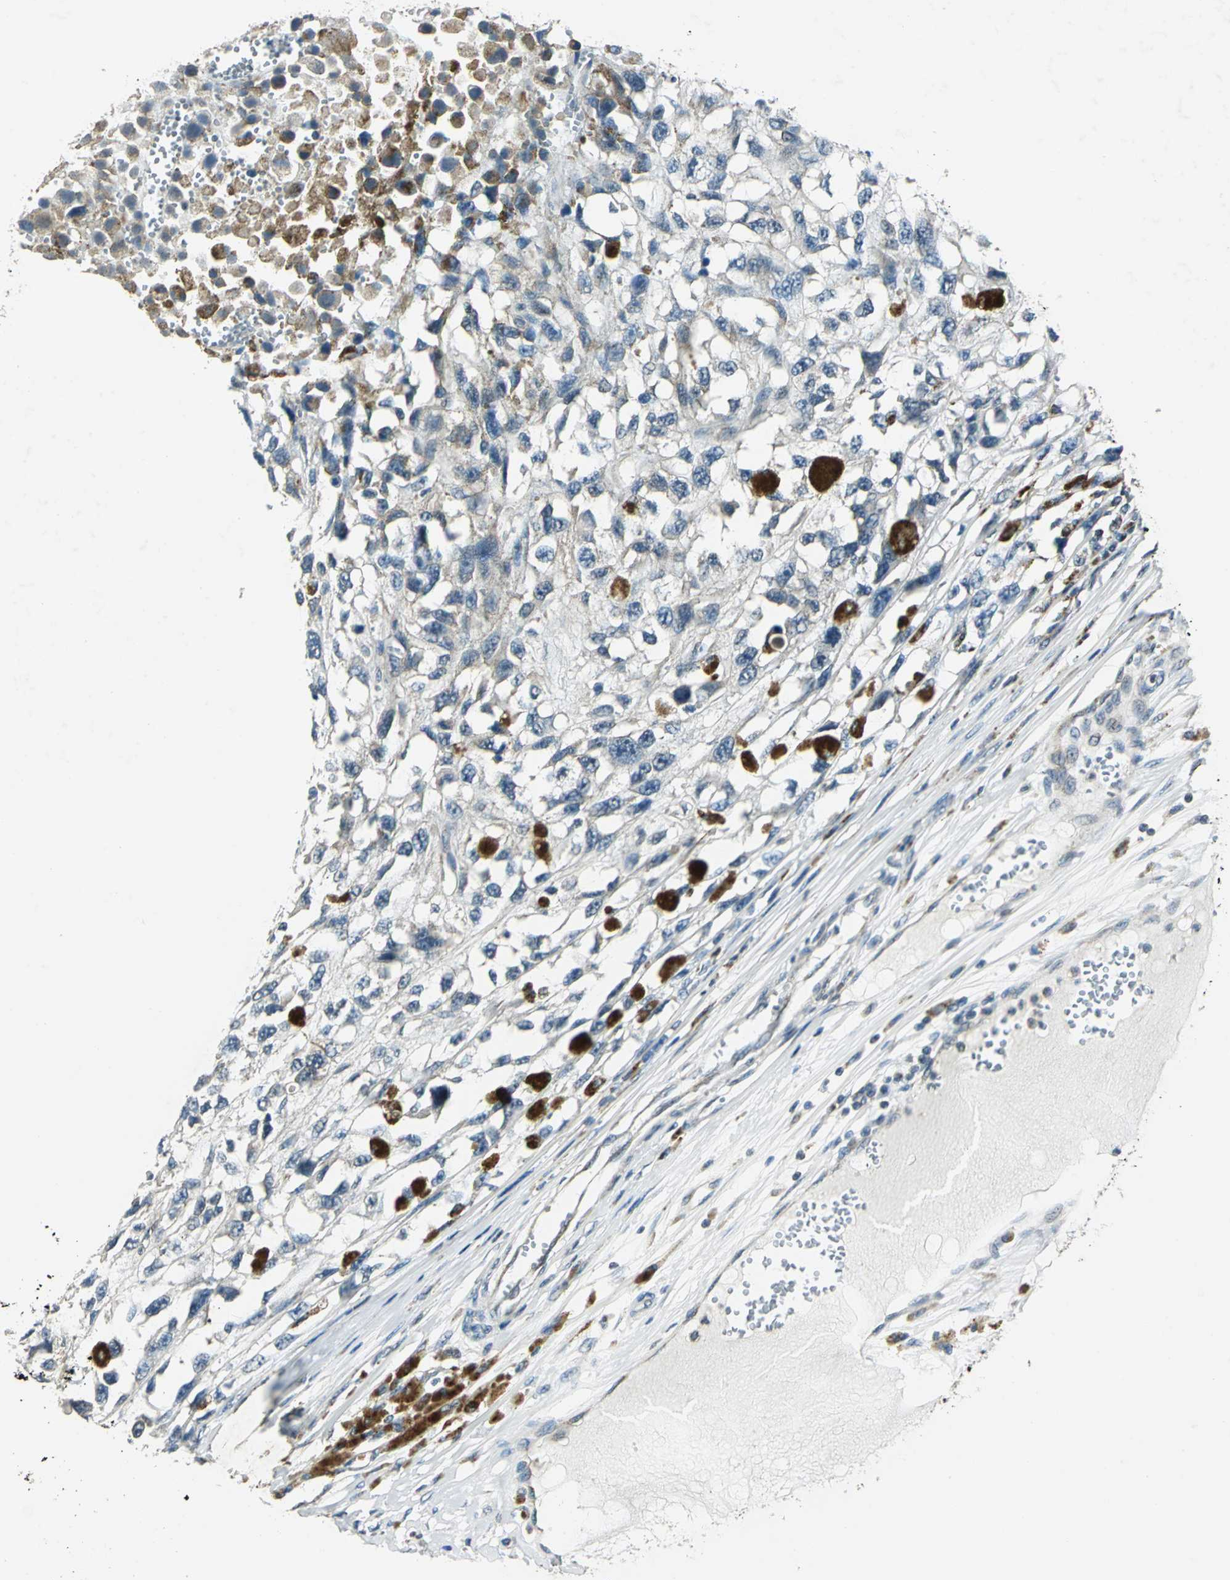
{"staining": {"intensity": "weak", "quantity": "25%-75%", "location": "cytoplasmic/membranous"}, "tissue": "melanoma", "cell_type": "Tumor cells", "image_type": "cancer", "snomed": [{"axis": "morphology", "description": "Malignant melanoma, Metastatic site"}, {"axis": "topography", "description": "Lymph node"}], "caption": "Malignant melanoma (metastatic site) stained with immunohistochemistry (IHC) demonstrates weak cytoplasmic/membranous positivity in approximately 25%-75% of tumor cells.", "gene": "NUDT2", "patient": {"sex": "male", "age": 59}}